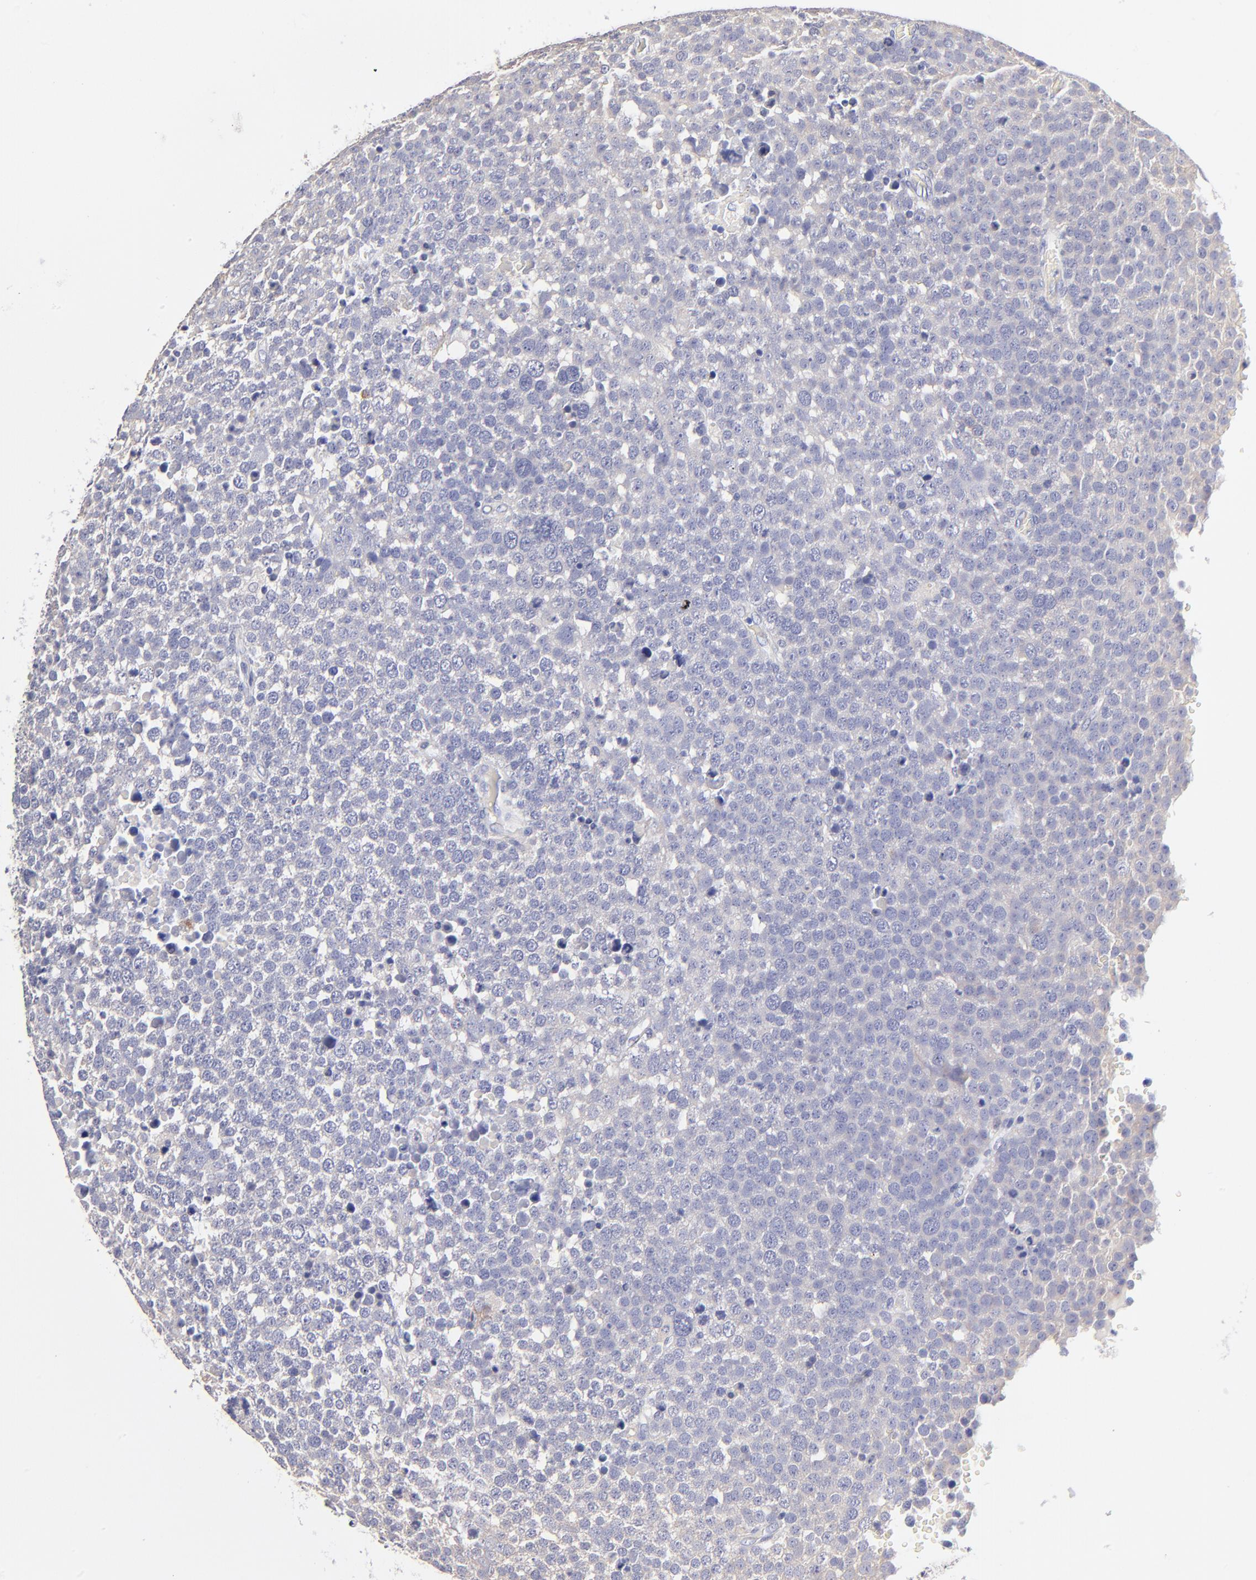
{"staining": {"intensity": "negative", "quantity": "none", "location": "none"}, "tissue": "testis cancer", "cell_type": "Tumor cells", "image_type": "cancer", "snomed": [{"axis": "morphology", "description": "Seminoma, NOS"}, {"axis": "topography", "description": "Testis"}], "caption": "There is no significant staining in tumor cells of testis cancer (seminoma).", "gene": "BTG2", "patient": {"sex": "male", "age": 71}}